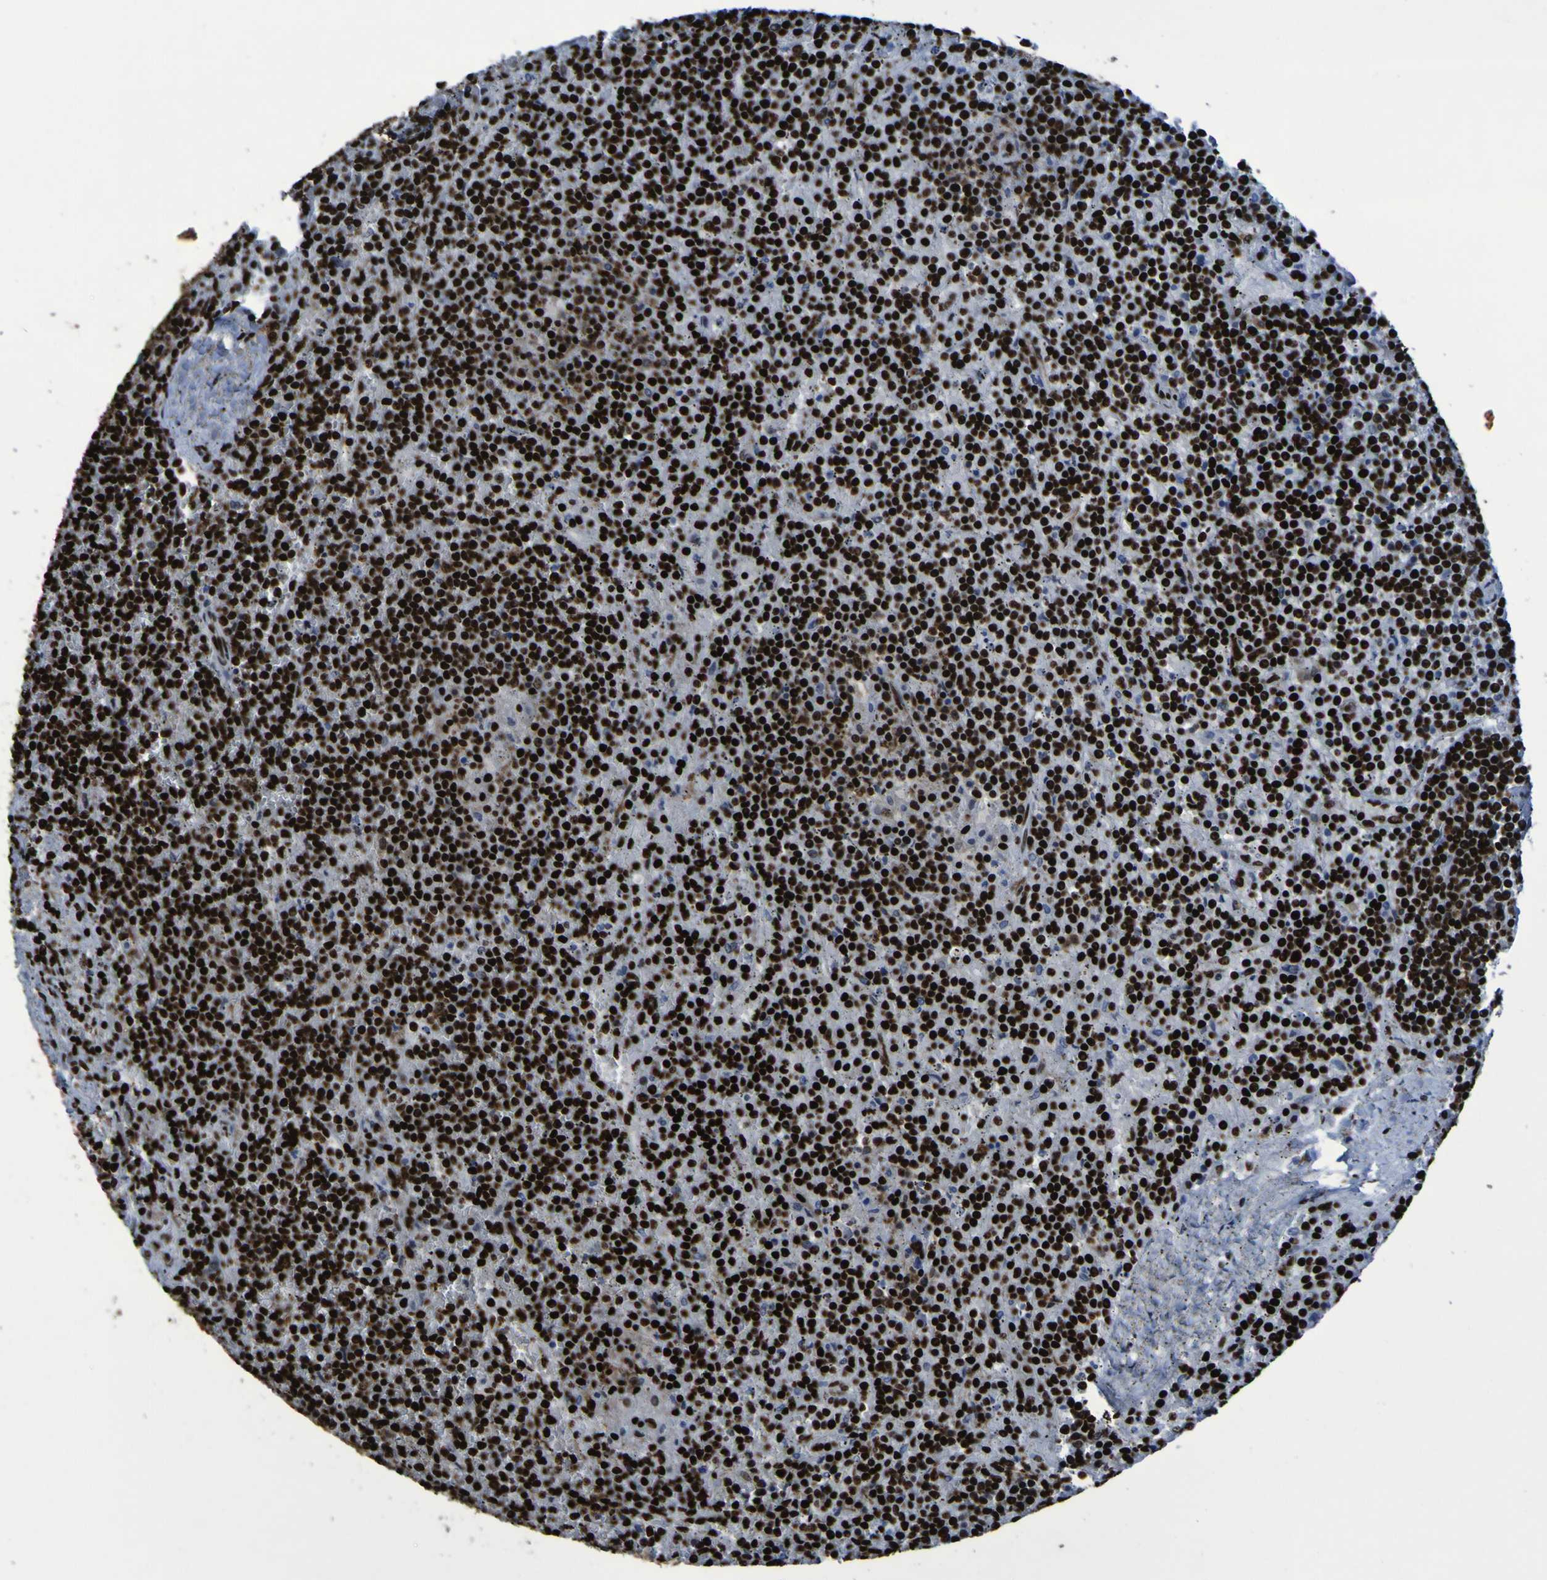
{"staining": {"intensity": "strong", "quantity": ">75%", "location": "nuclear"}, "tissue": "lymphoma", "cell_type": "Tumor cells", "image_type": "cancer", "snomed": [{"axis": "morphology", "description": "Malignant lymphoma, non-Hodgkin's type, Low grade"}, {"axis": "topography", "description": "Spleen"}], "caption": "Immunohistochemical staining of lymphoma exhibits high levels of strong nuclear protein expression in about >75% of tumor cells. Using DAB (brown) and hematoxylin (blue) stains, captured at high magnification using brightfield microscopy.", "gene": "NPM1", "patient": {"sex": "female", "age": 19}}